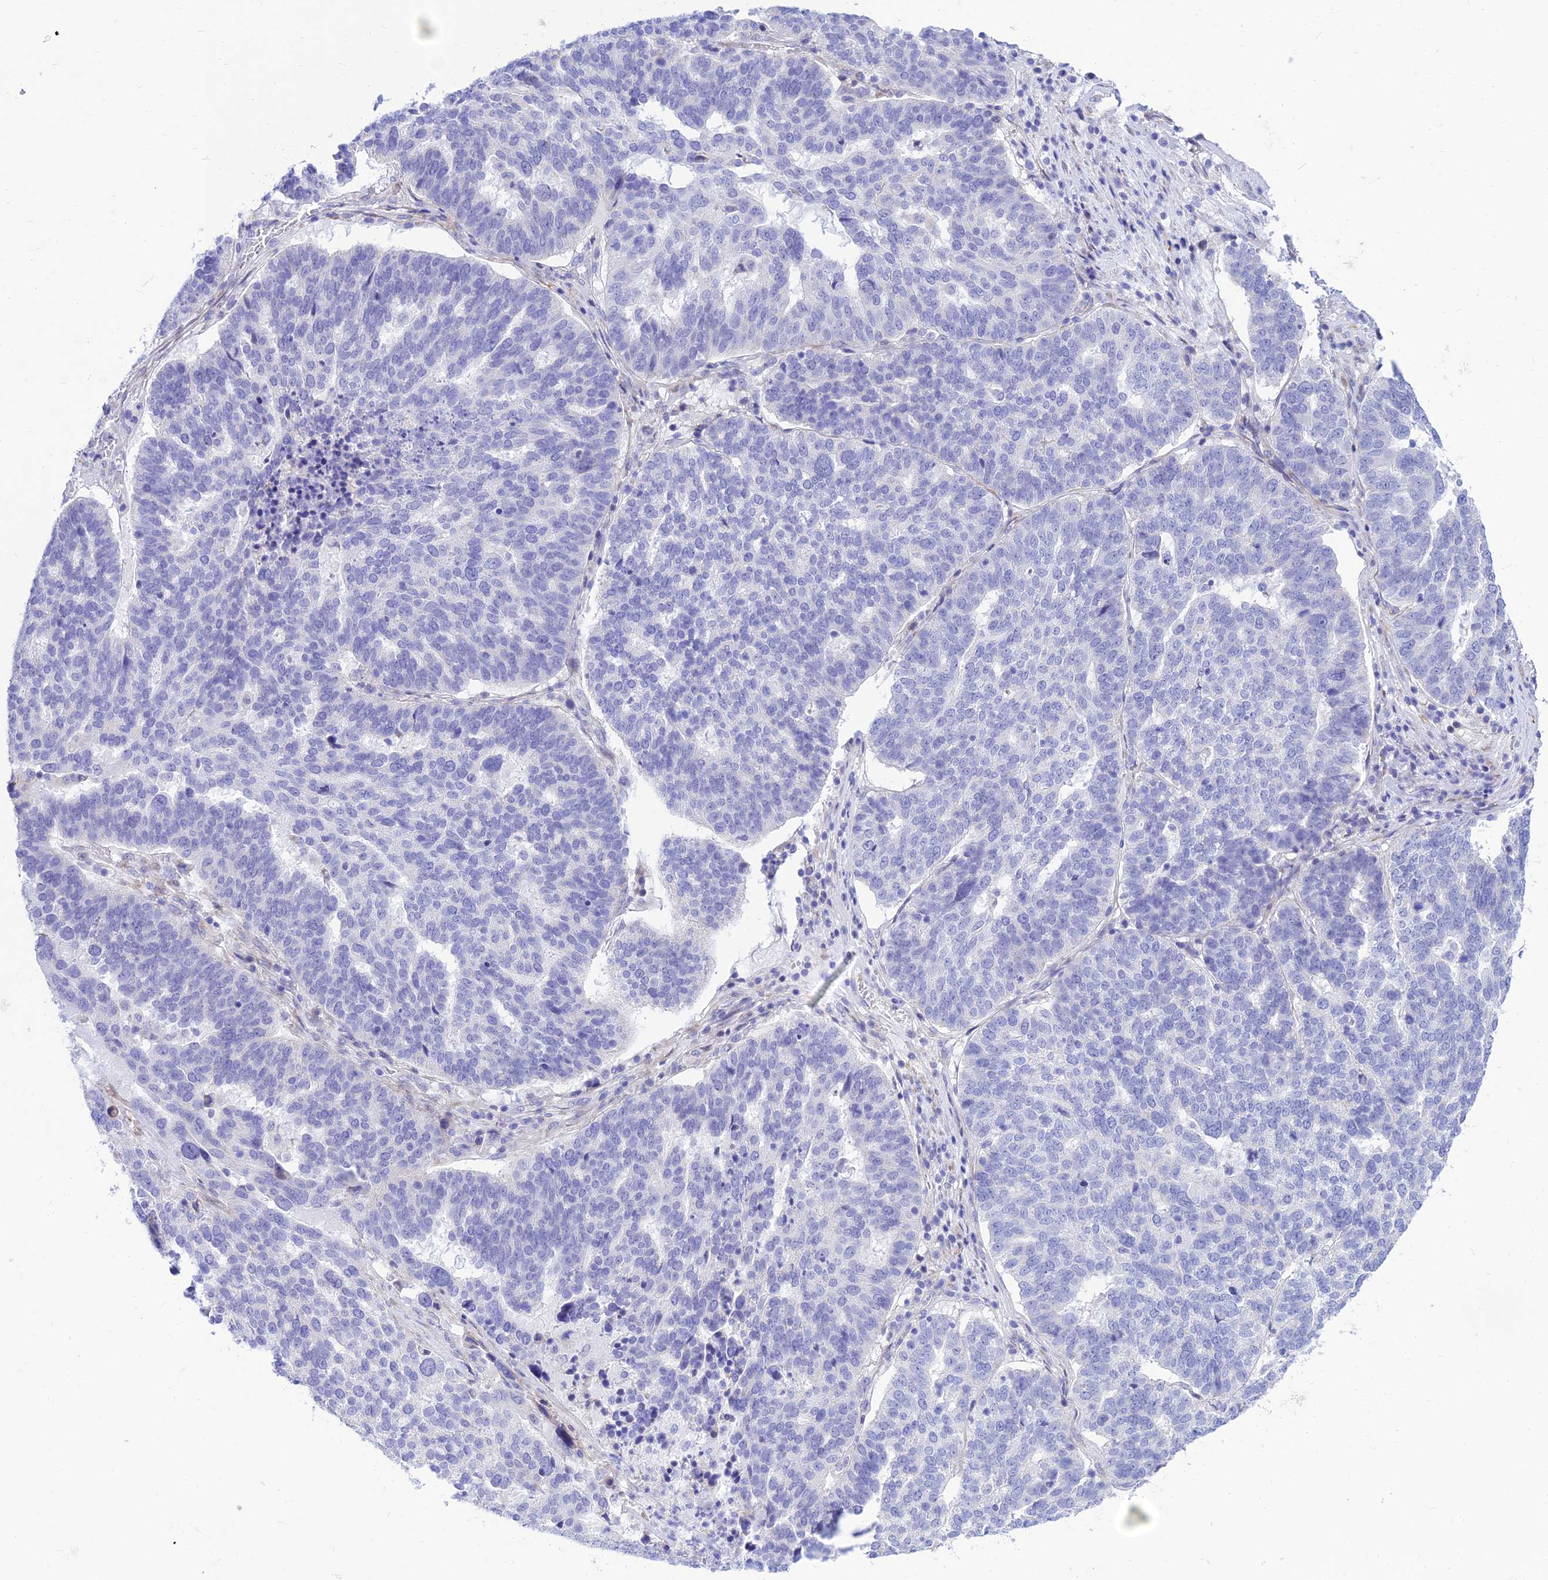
{"staining": {"intensity": "negative", "quantity": "none", "location": "none"}, "tissue": "ovarian cancer", "cell_type": "Tumor cells", "image_type": "cancer", "snomed": [{"axis": "morphology", "description": "Cystadenocarcinoma, serous, NOS"}, {"axis": "topography", "description": "Ovary"}], "caption": "IHC image of human ovarian serous cystadenocarcinoma stained for a protein (brown), which demonstrates no positivity in tumor cells.", "gene": "FAM186B", "patient": {"sex": "female", "age": 59}}